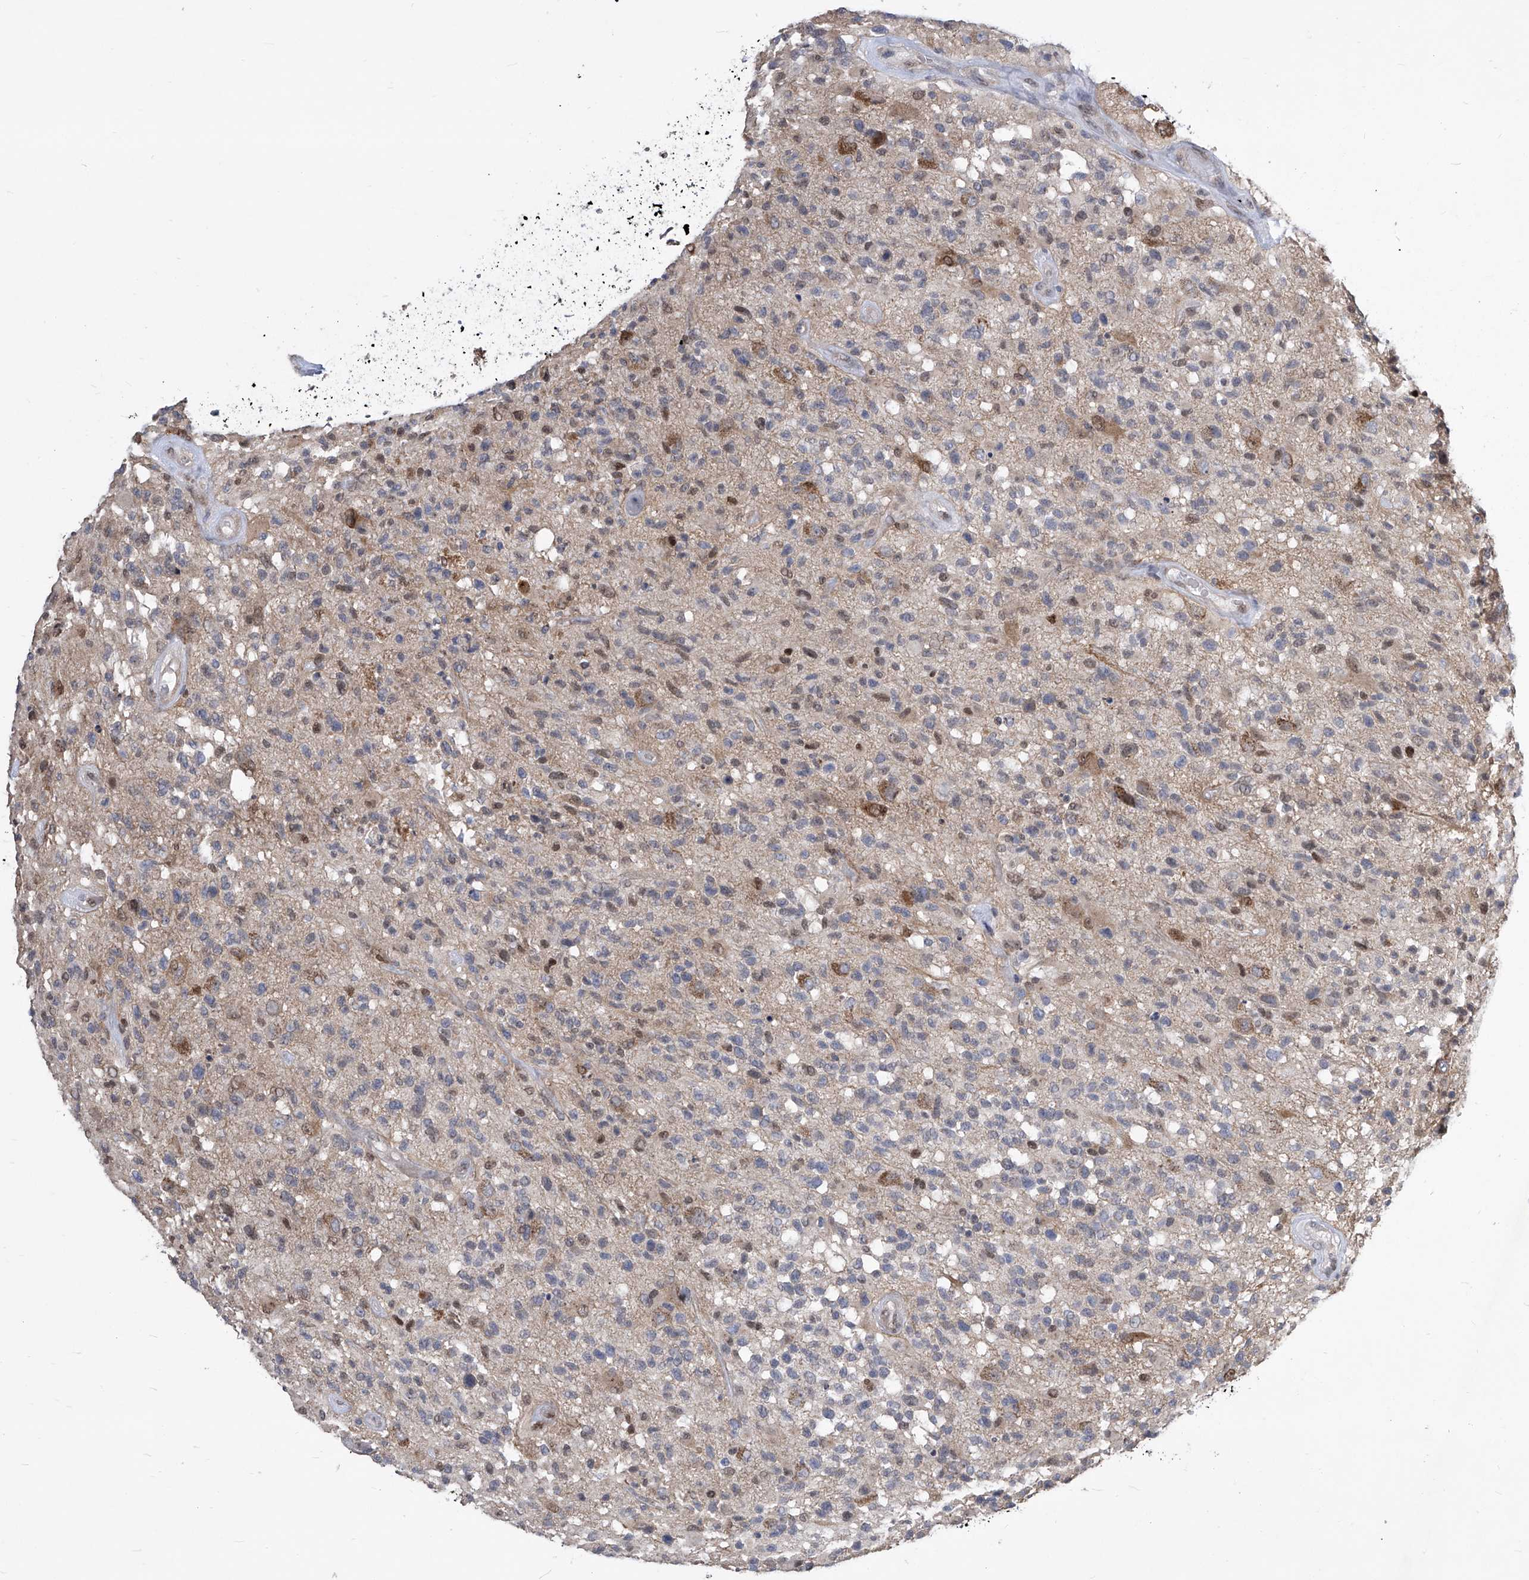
{"staining": {"intensity": "moderate", "quantity": "<25%", "location": "cytoplasmic/membranous,nuclear"}, "tissue": "glioma", "cell_type": "Tumor cells", "image_type": "cancer", "snomed": [{"axis": "morphology", "description": "Glioma, malignant, High grade"}, {"axis": "morphology", "description": "Glioblastoma, NOS"}, {"axis": "topography", "description": "Brain"}], "caption": "There is low levels of moderate cytoplasmic/membranous and nuclear expression in tumor cells of glioma, as demonstrated by immunohistochemical staining (brown color).", "gene": "CETN2", "patient": {"sex": "male", "age": 60}}